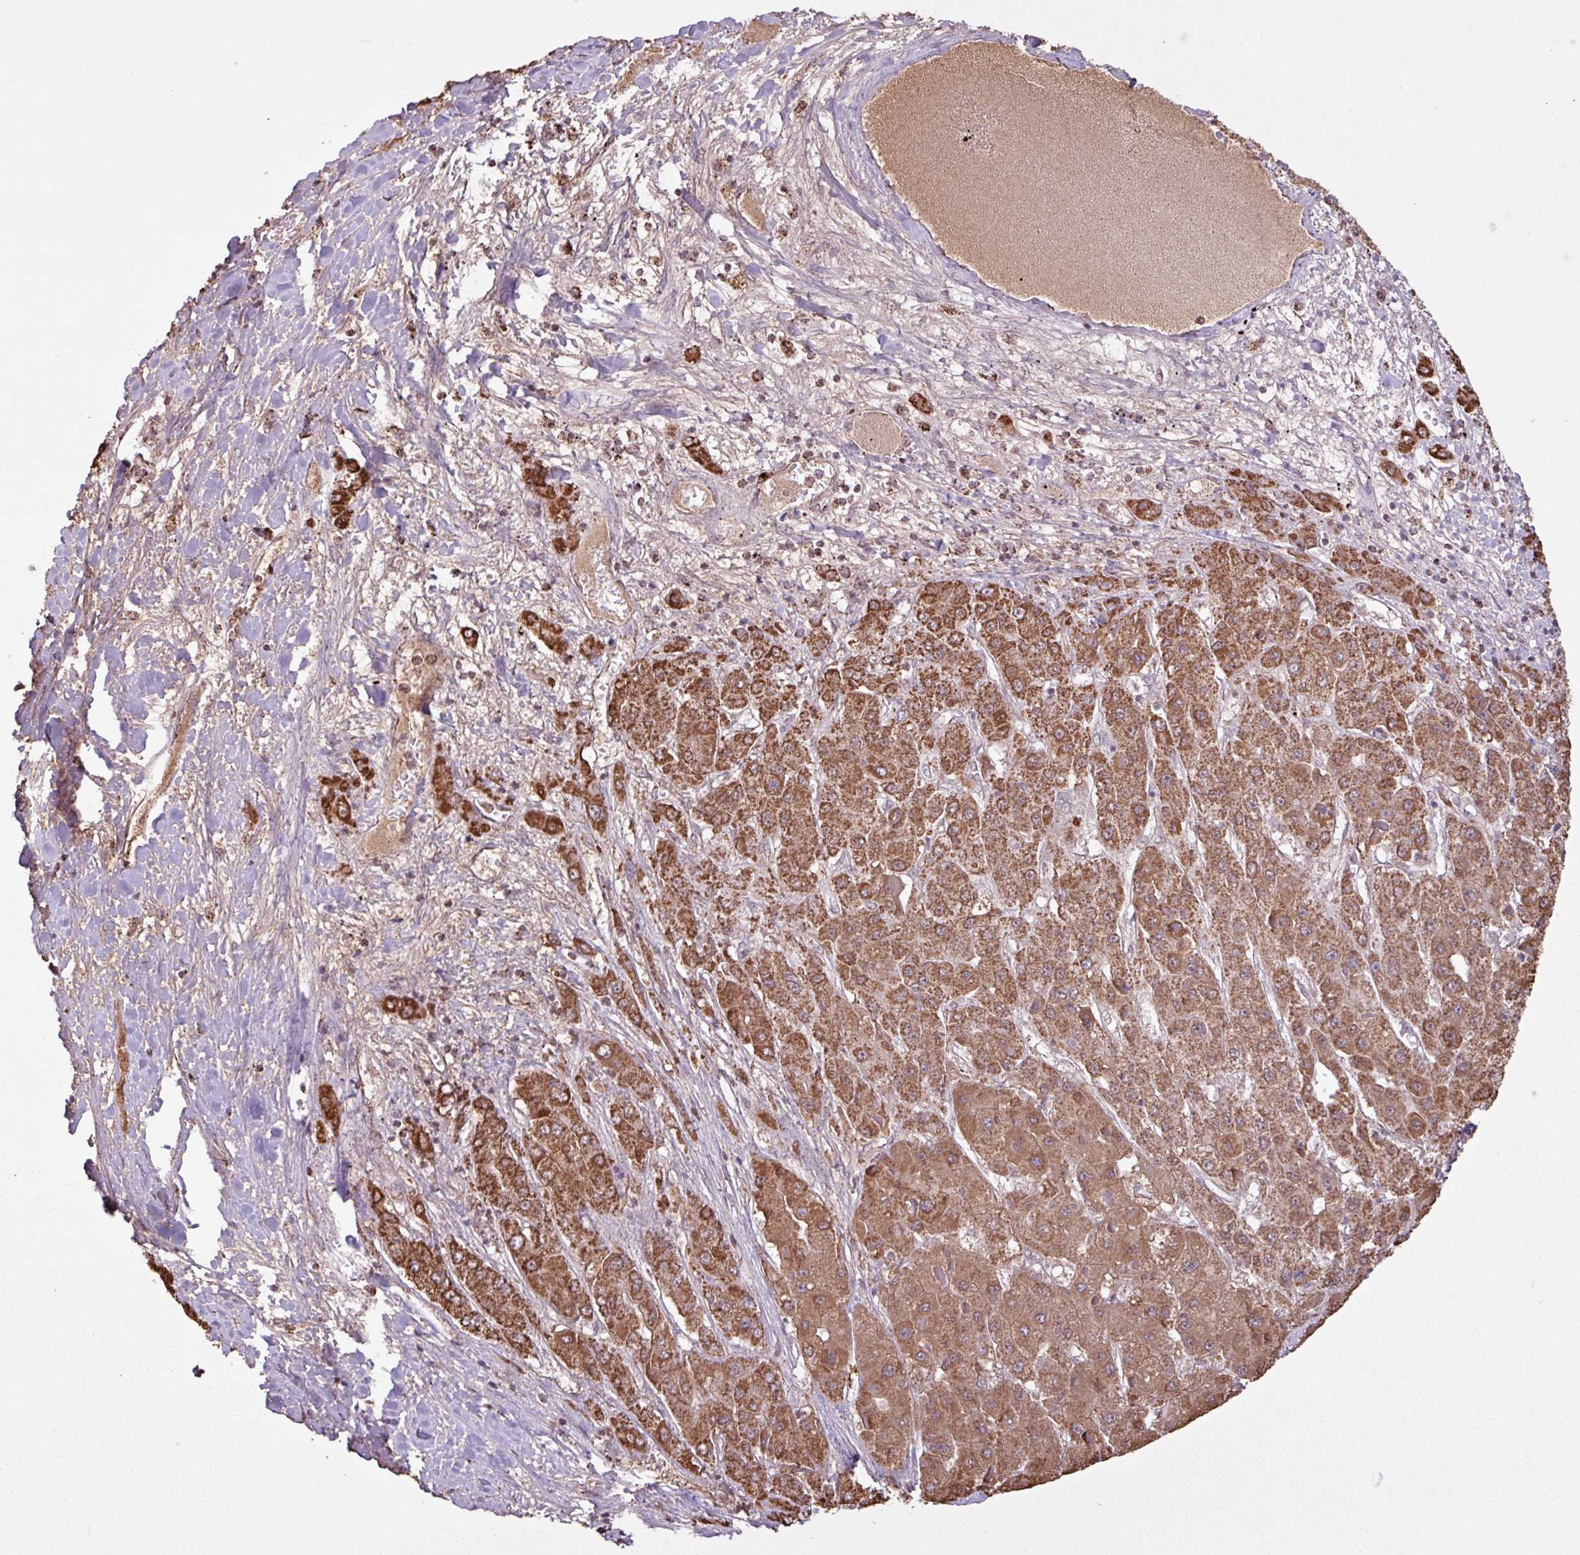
{"staining": {"intensity": "strong", "quantity": ">75%", "location": "cytoplasmic/membranous"}, "tissue": "liver cancer", "cell_type": "Tumor cells", "image_type": "cancer", "snomed": [{"axis": "morphology", "description": "Carcinoma, Hepatocellular, NOS"}, {"axis": "topography", "description": "Liver"}], "caption": "Protein staining displays strong cytoplasmic/membranous positivity in about >75% of tumor cells in liver cancer (hepatocellular carcinoma). Using DAB (brown) and hematoxylin (blue) stains, captured at high magnification using brightfield microscopy.", "gene": "ALG8", "patient": {"sex": "female", "age": 73}}